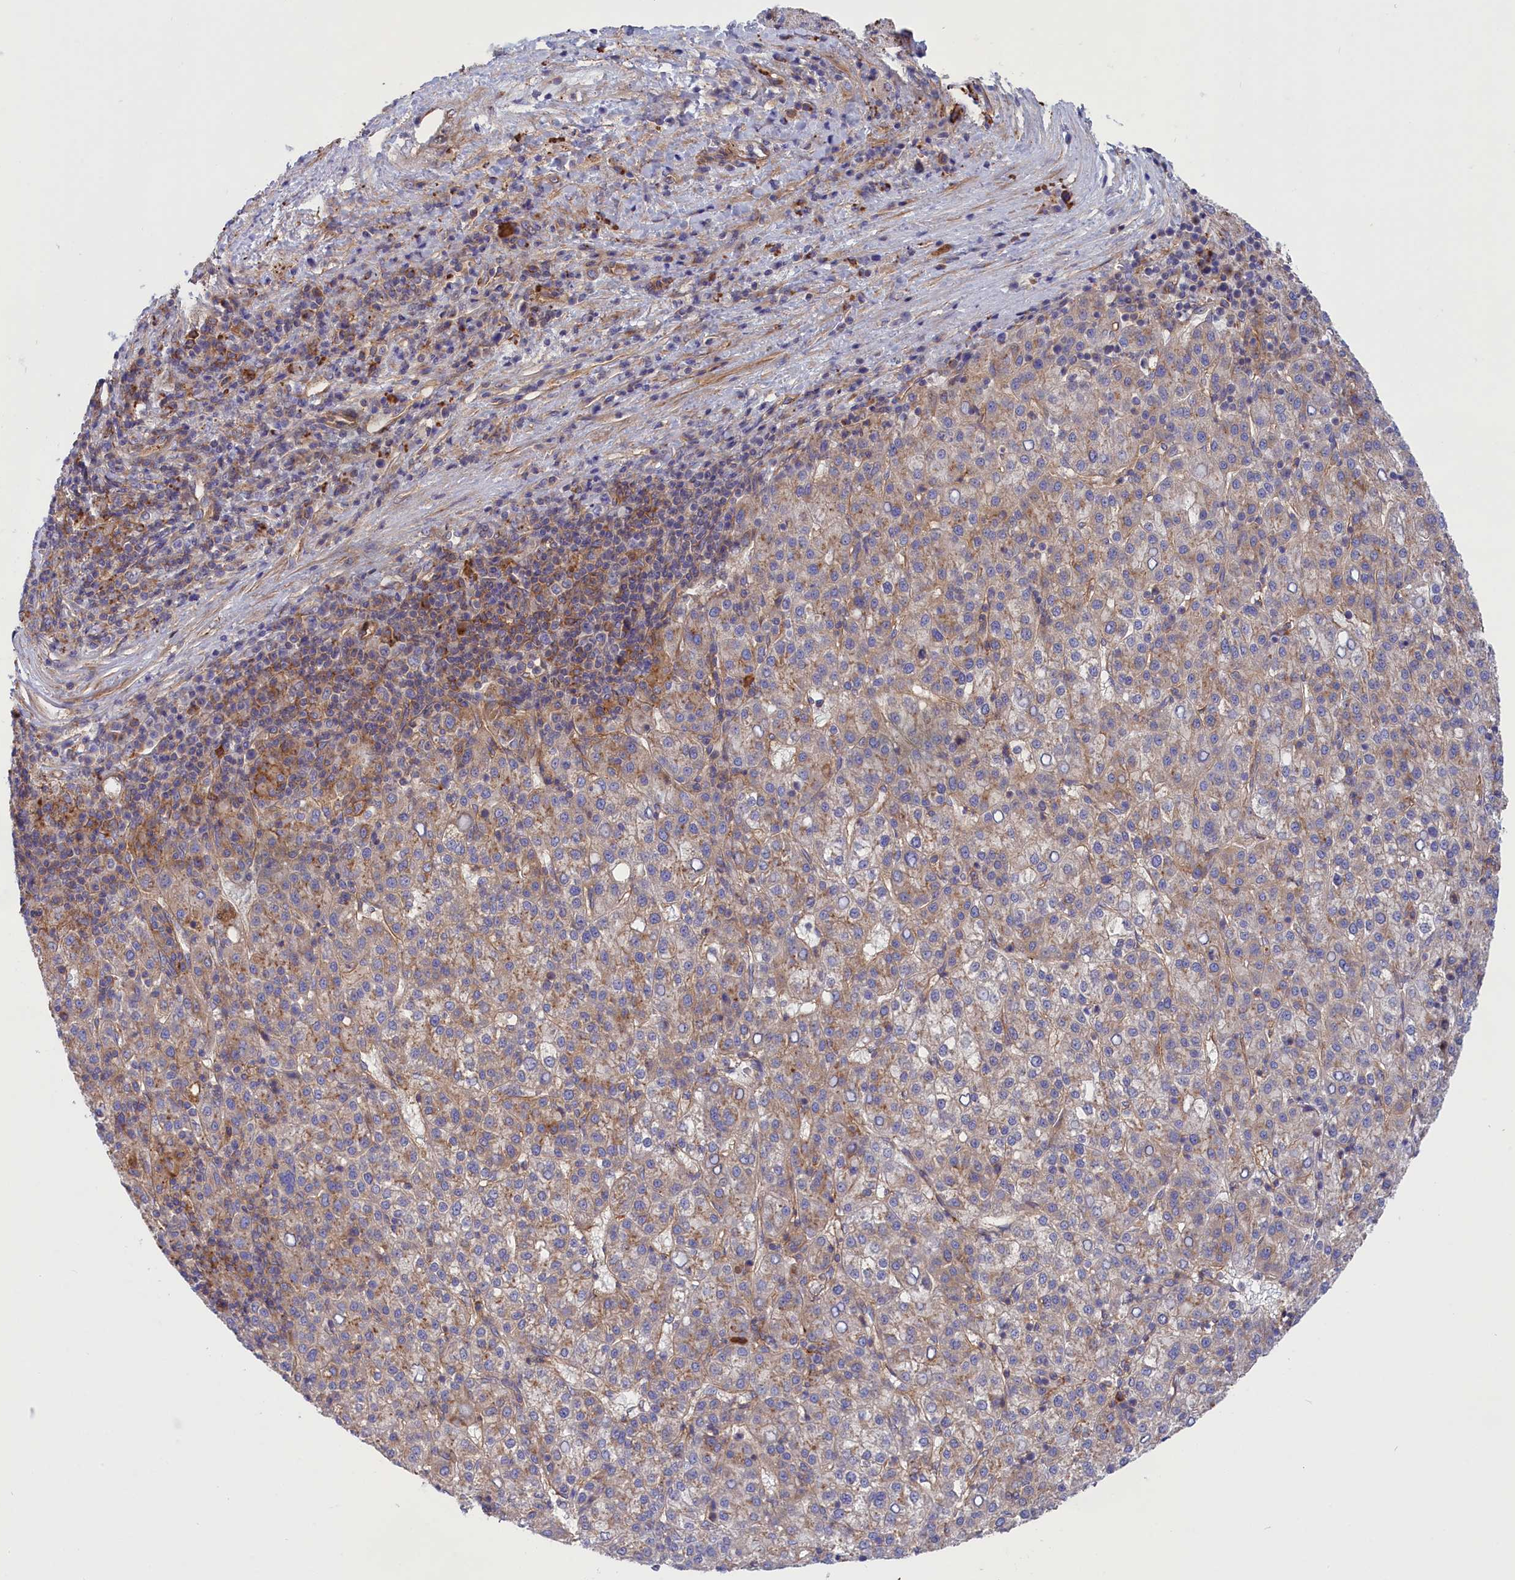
{"staining": {"intensity": "negative", "quantity": "none", "location": "none"}, "tissue": "liver cancer", "cell_type": "Tumor cells", "image_type": "cancer", "snomed": [{"axis": "morphology", "description": "Carcinoma, Hepatocellular, NOS"}, {"axis": "topography", "description": "Liver"}], "caption": "Immunohistochemical staining of human liver cancer (hepatocellular carcinoma) reveals no significant positivity in tumor cells.", "gene": "SCAMP4", "patient": {"sex": "female", "age": 58}}